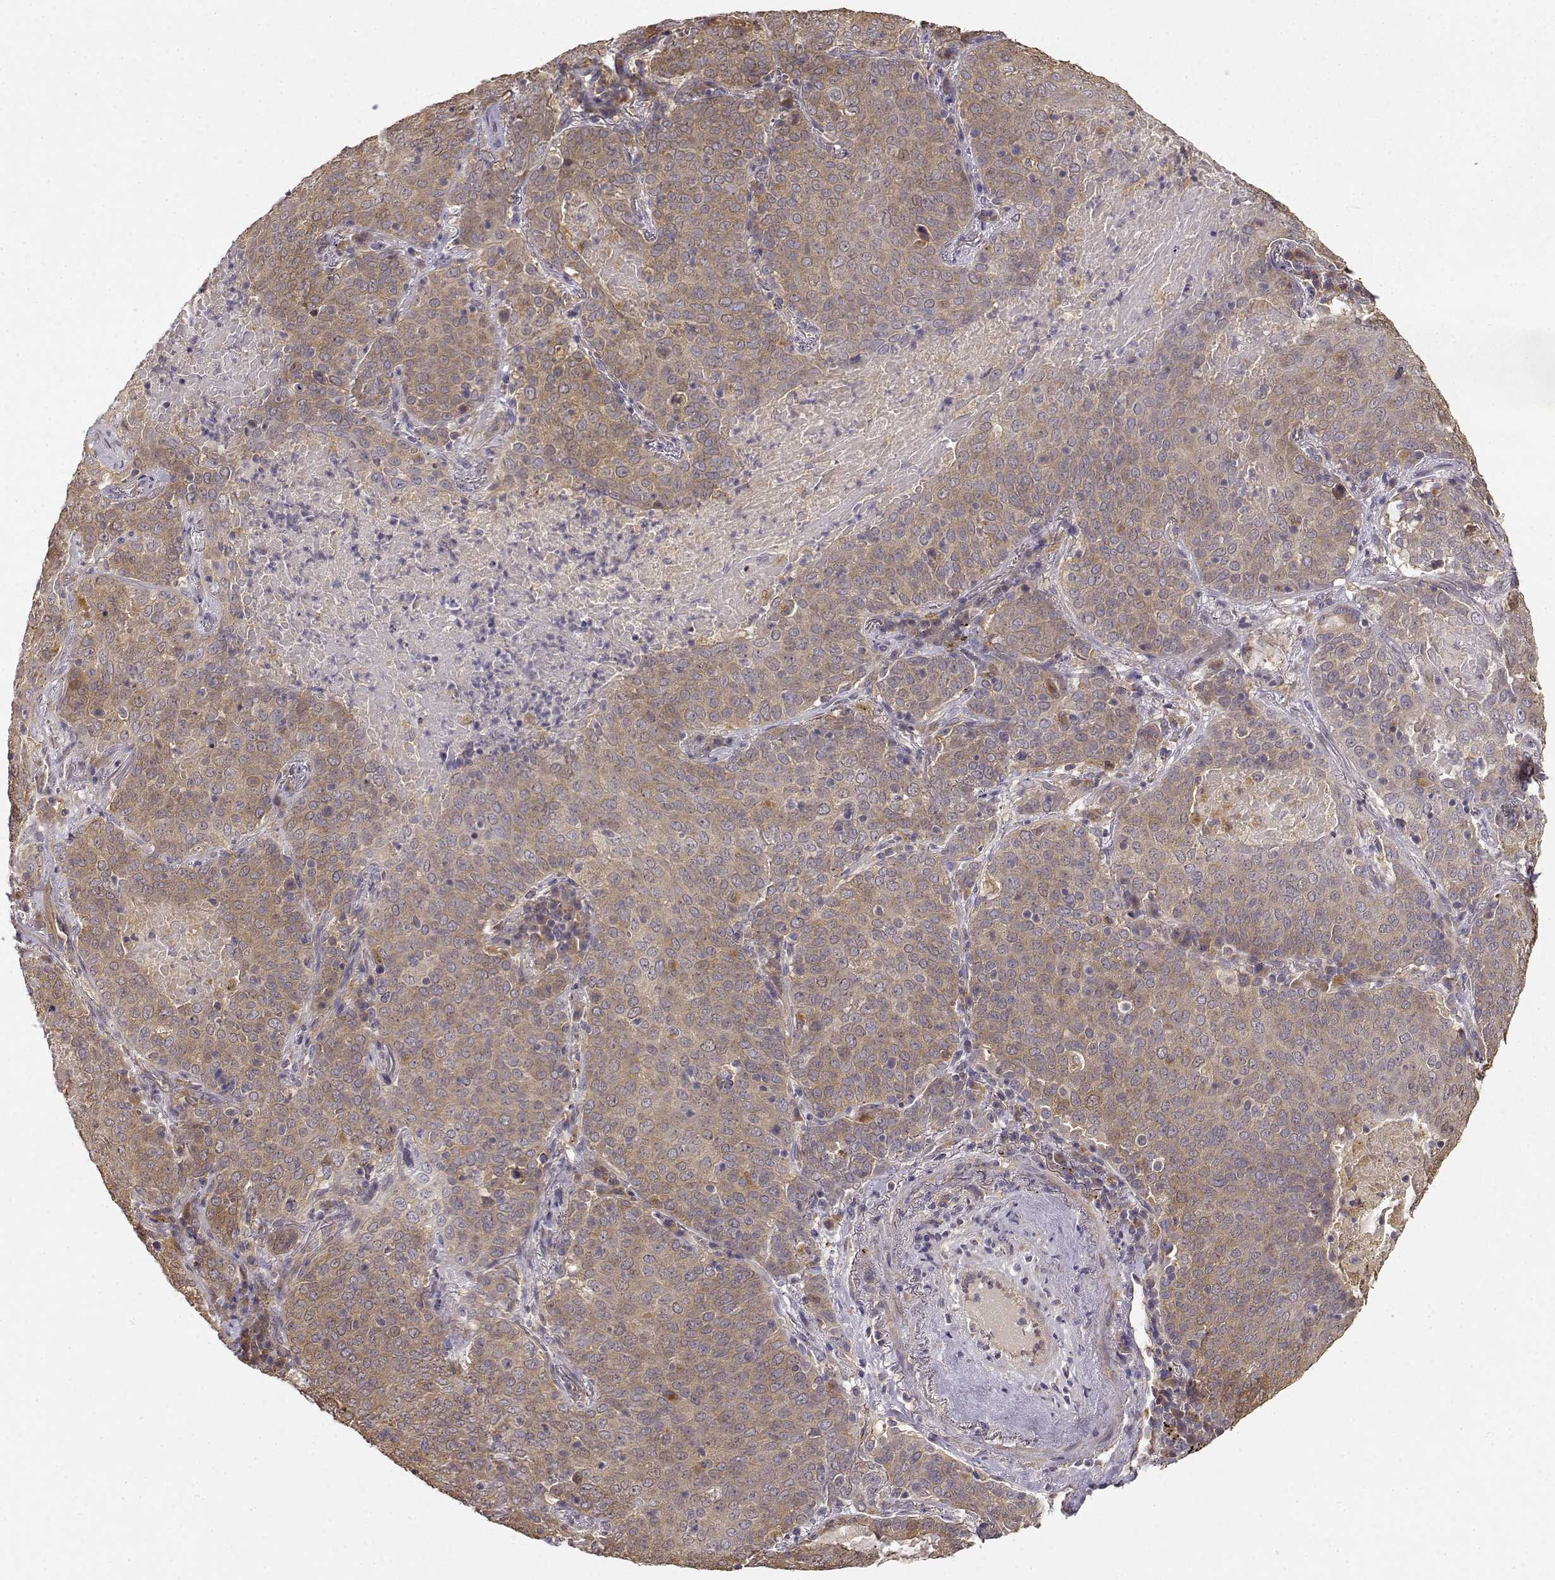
{"staining": {"intensity": "weak", "quantity": ">75%", "location": "cytoplasmic/membranous"}, "tissue": "lung cancer", "cell_type": "Tumor cells", "image_type": "cancer", "snomed": [{"axis": "morphology", "description": "Squamous cell carcinoma, NOS"}, {"axis": "topography", "description": "Lung"}], "caption": "An image of human lung cancer stained for a protein exhibits weak cytoplasmic/membranous brown staining in tumor cells.", "gene": "CRIM1", "patient": {"sex": "male", "age": 82}}